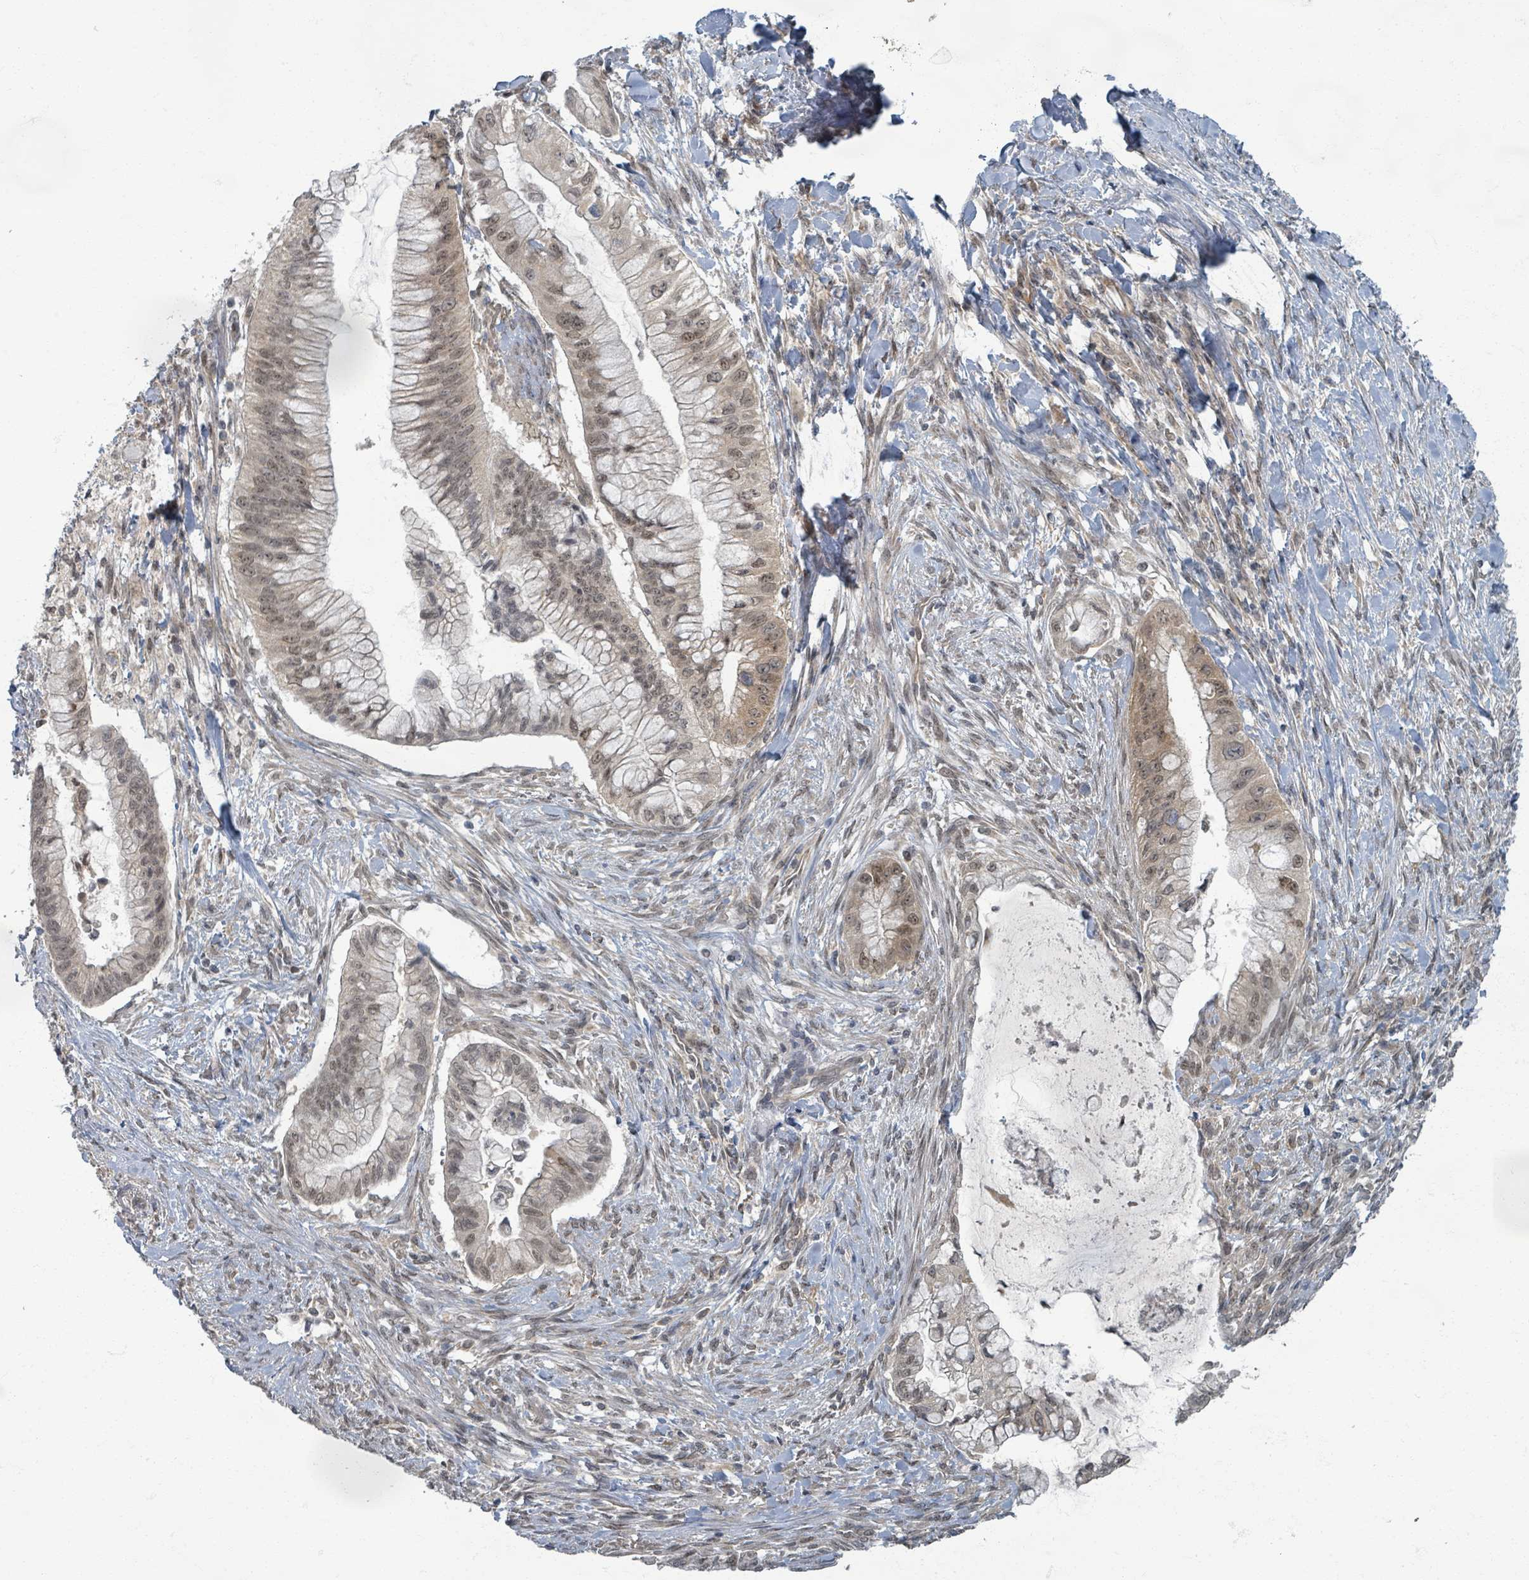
{"staining": {"intensity": "weak", "quantity": ">75%", "location": "cytoplasmic/membranous,nuclear"}, "tissue": "pancreatic cancer", "cell_type": "Tumor cells", "image_type": "cancer", "snomed": [{"axis": "morphology", "description": "Adenocarcinoma, NOS"}, {"axis": "topography", "description": "Pancreas"}], "caption": "A high-resolution photomicrograph shows immunohistochemistry (IHC) staining of pancreatic cancer (adenocarcinoma), which reveals weak cytoplasmic/membranous and nuclear expression in approximately >75% of tumor cells.", "gene": "INTS15", "patient": {"sex": "male", "age": 48}}